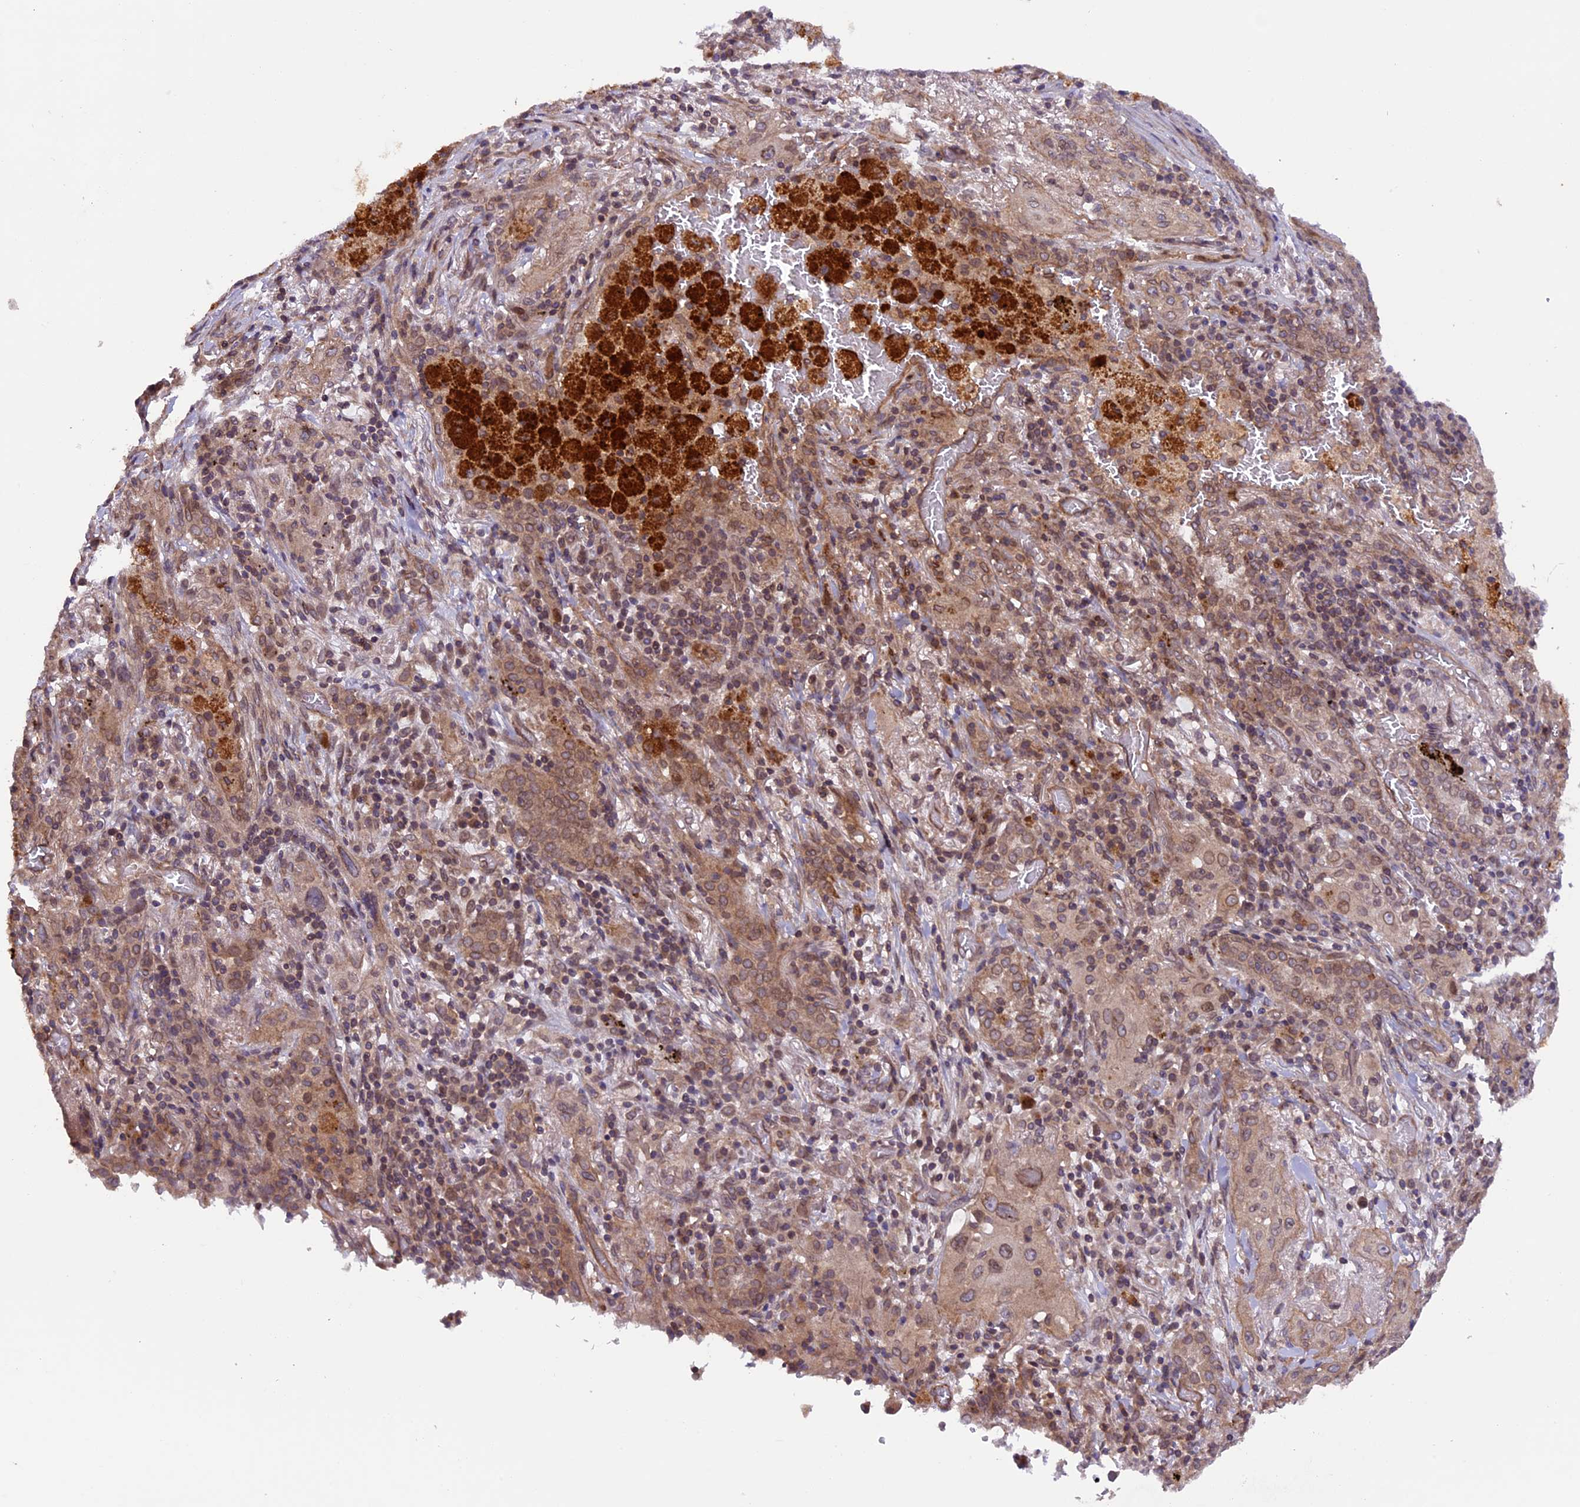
{"staining": {"intensity": "weak", "quantity": ">75%", "location": "cytoplasmic/membranous,nuclear"}, "tissue": "lung cancer", "cell_type": "Tumor cells", "image_type": "cancer", "snomed": [{"axis": "morphology", "description": "Squamous cell carcinoma, NOS"}, {"axis": "topography", "description": "Lung"}], "caption": "There is low levels of weak cytoplasmic/membranous and nuclear staining in tumor cells of squamous cell carcinoma (lung), as demonstrated by immunohistochemical staining (brown color).", "gene": "CCDC125", "patient": {"sex": "female", "age": 47}}